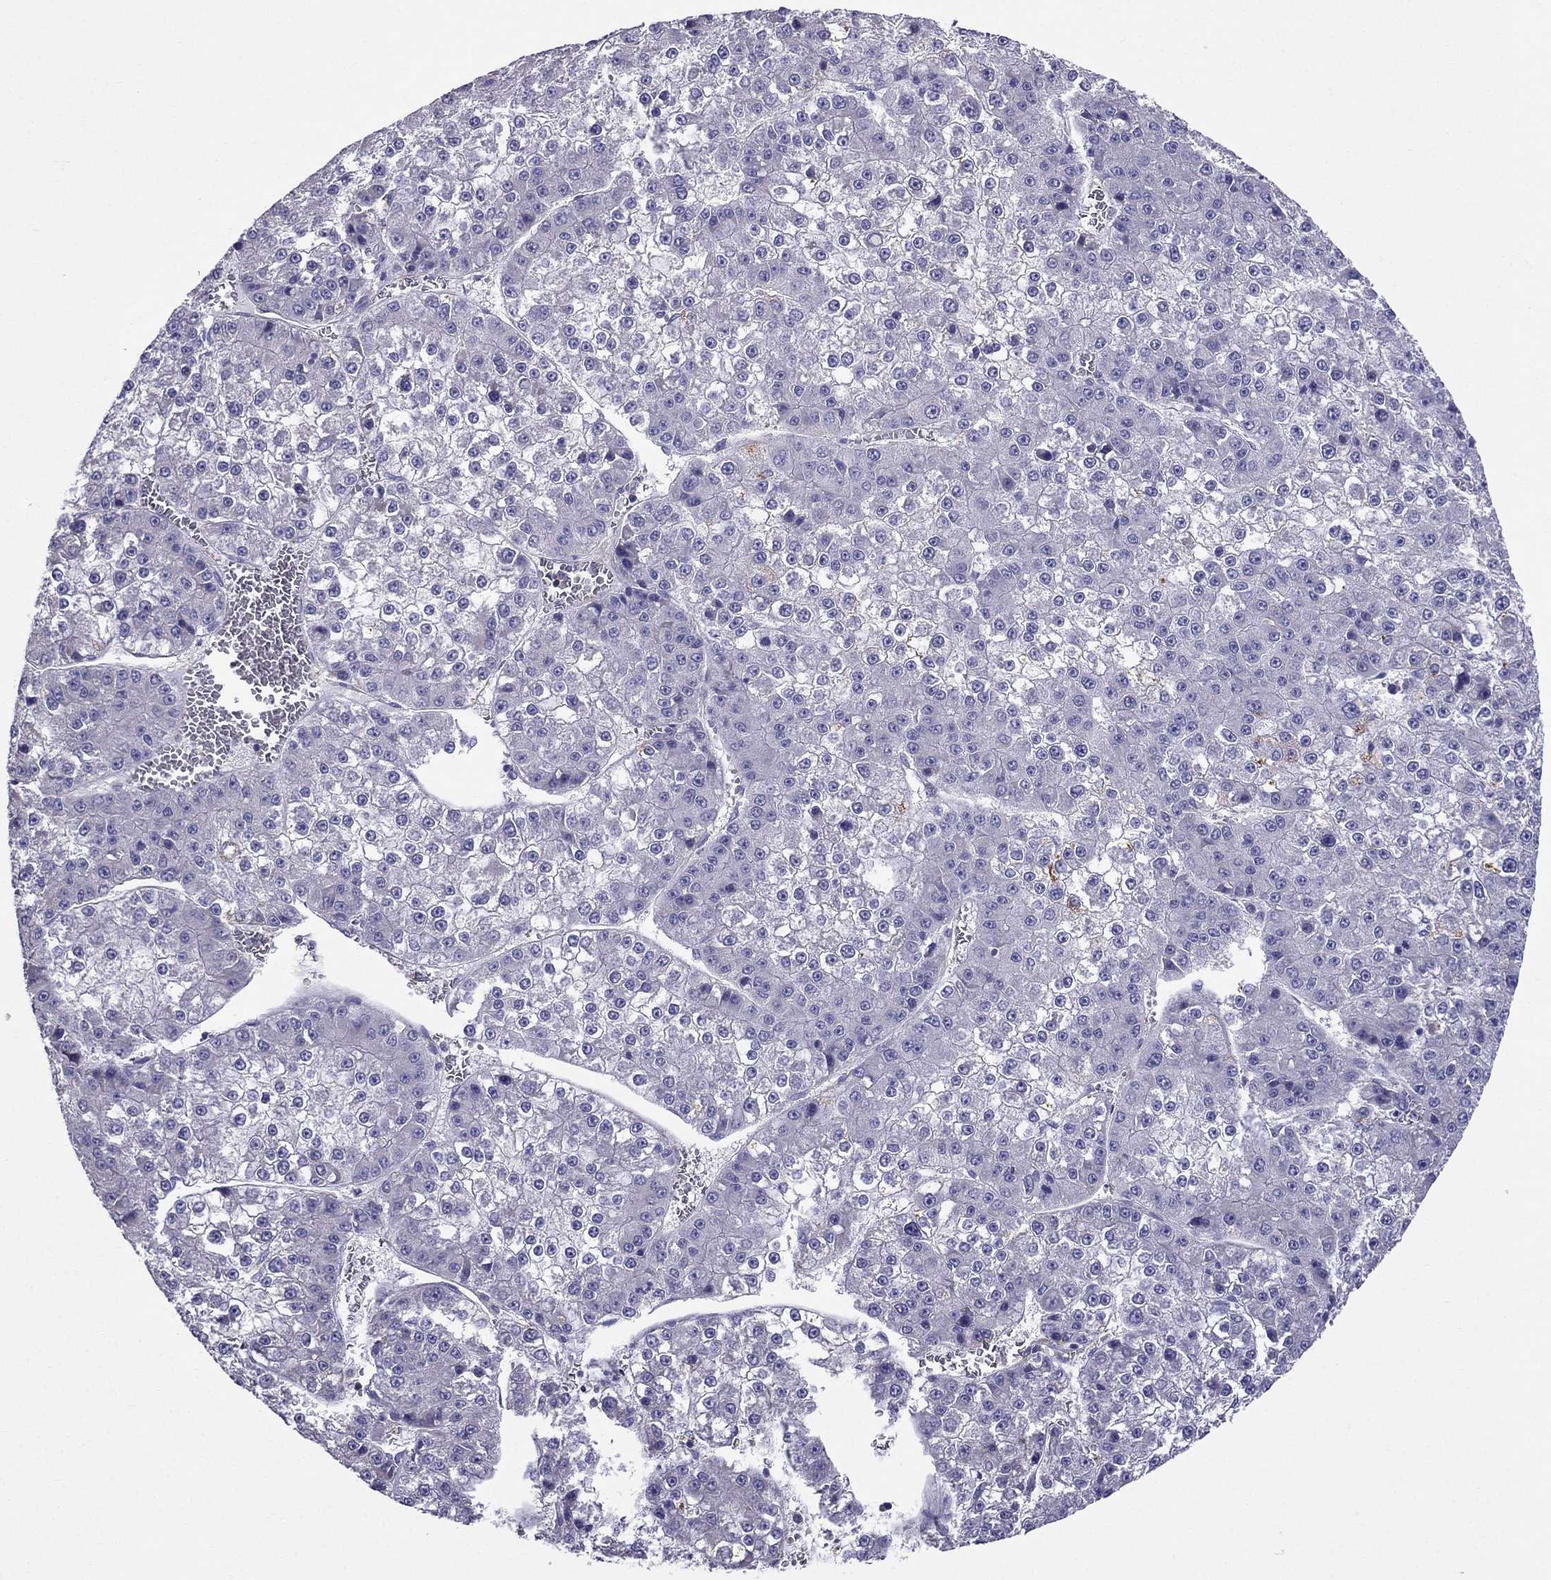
{"staining": {"intensity": "negative", "quantity": "none", "location": "none"}, "tissue": "liver cancer", "cell_type": "Tumor cells", "image_type": "cancer", "snomed": [{"axis": "morphology", "description": "Carcinoma, Hepatocellular, NOS"}, {"axis": "topography", "description": "Liver"}], "caption": "Hepatocellular carcinoma (liver) was stained to show a protein in brown. There is no significant staining in tumor cells. (DAB IHC, high magnification).", "gene": "GPR50", "patient": {"sex": "female", "age": 73}}